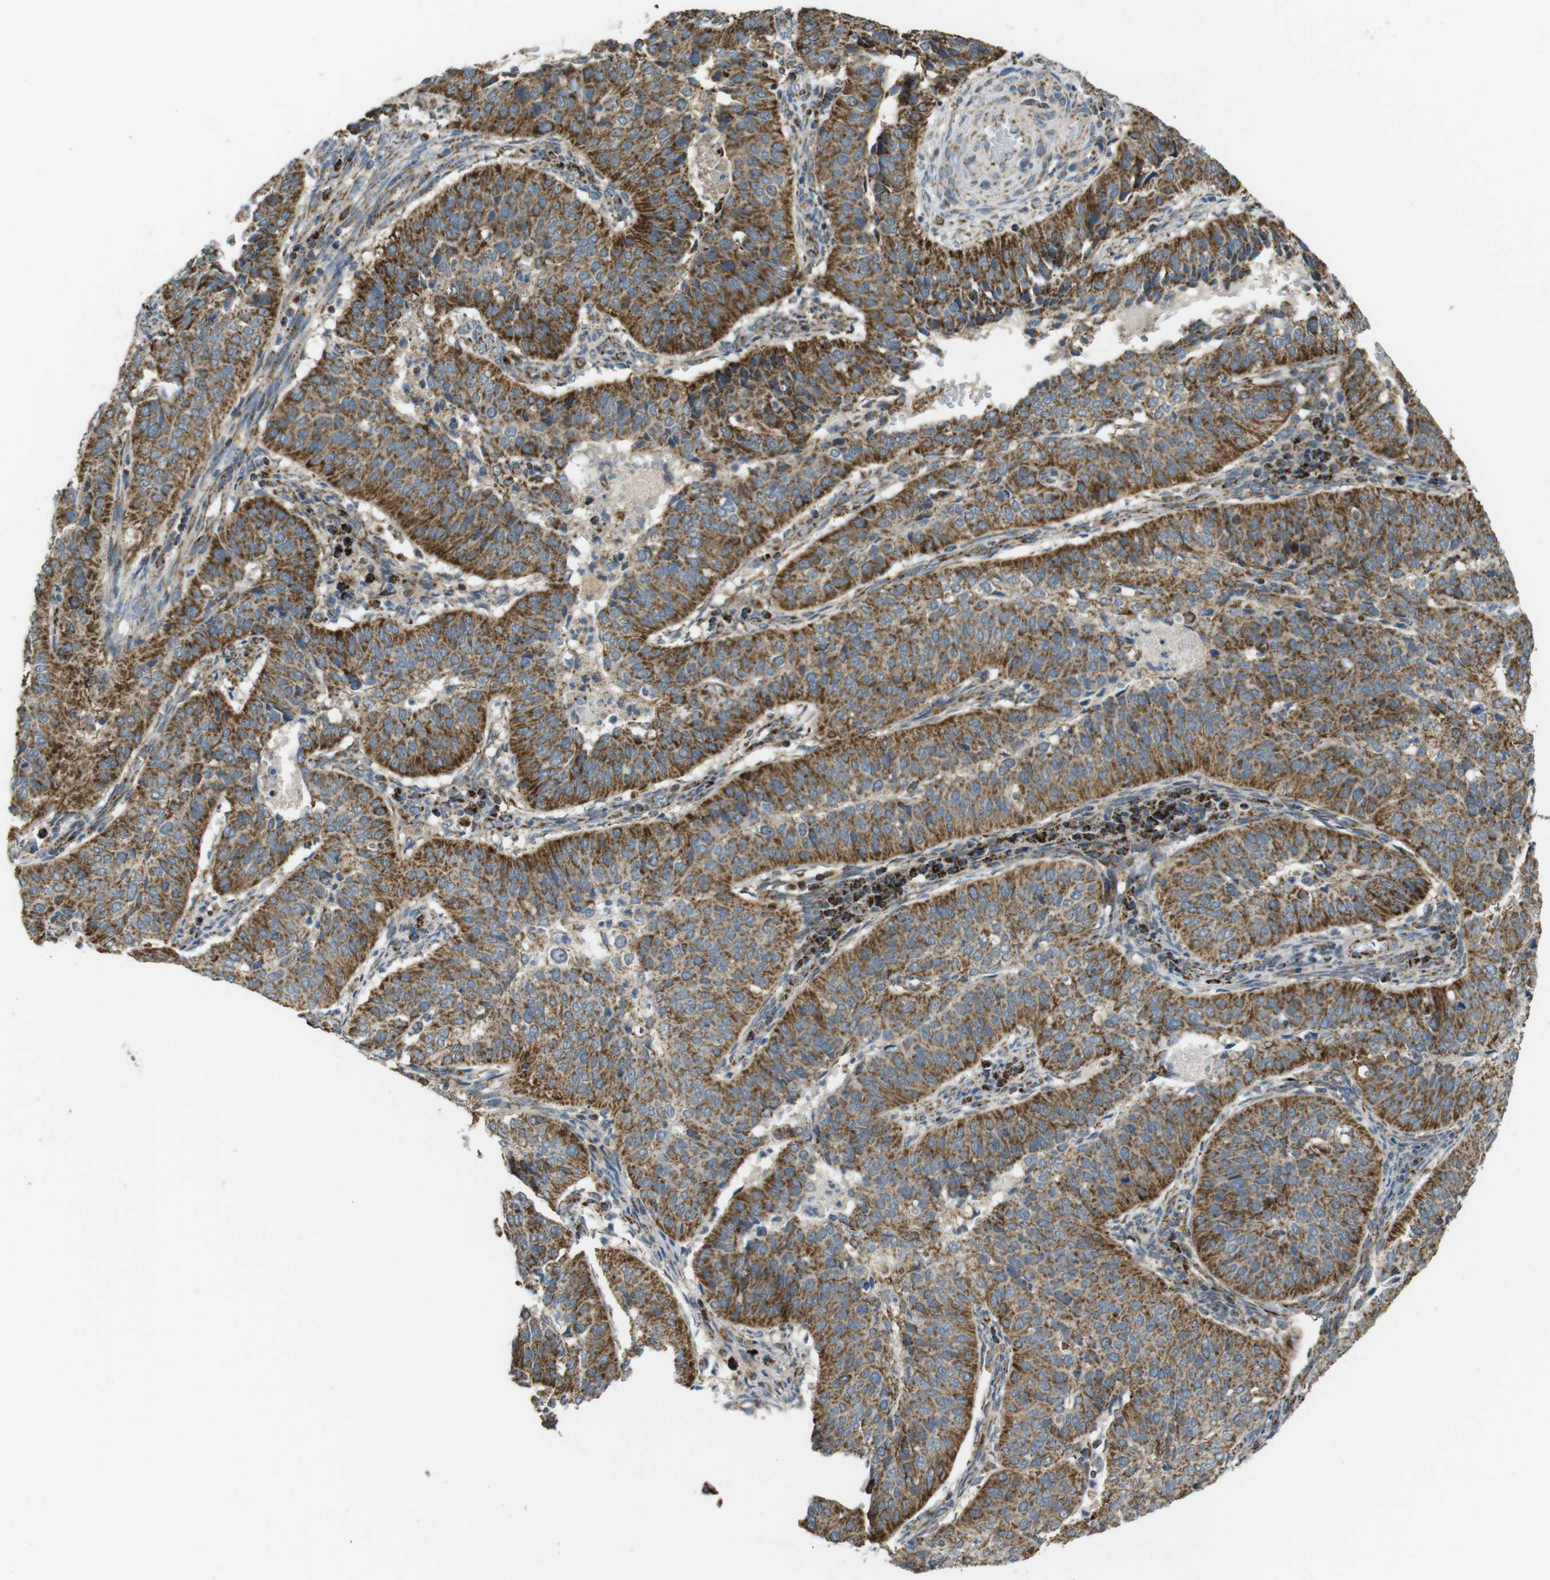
{"staining": {"intensity": "strong", "quantity": ">75%", "location": "cytoplasmic/membranous"}, "tissue": "cervical cancer", "cell_type": "Tumor cells", "image_type": "cancer", "snomed": [{"axis": "morphology", "description": "Normal tissue, NOS"}, {"axis": "morphology", "description": "Squamous cell carcinoma, NOS"}, {"axis": "topography", "description": "Cervix"}], "caption": "Immunohistochemistry (IHC) image of cervical squamous cell carcinoma stained for a protein (brown), which shows high levels of strong cytoplasmic/membranous expression in approximately >75% of tumor cells.", "gene": "CALHM2", "patient": {"sex": "female", "age": 39}}